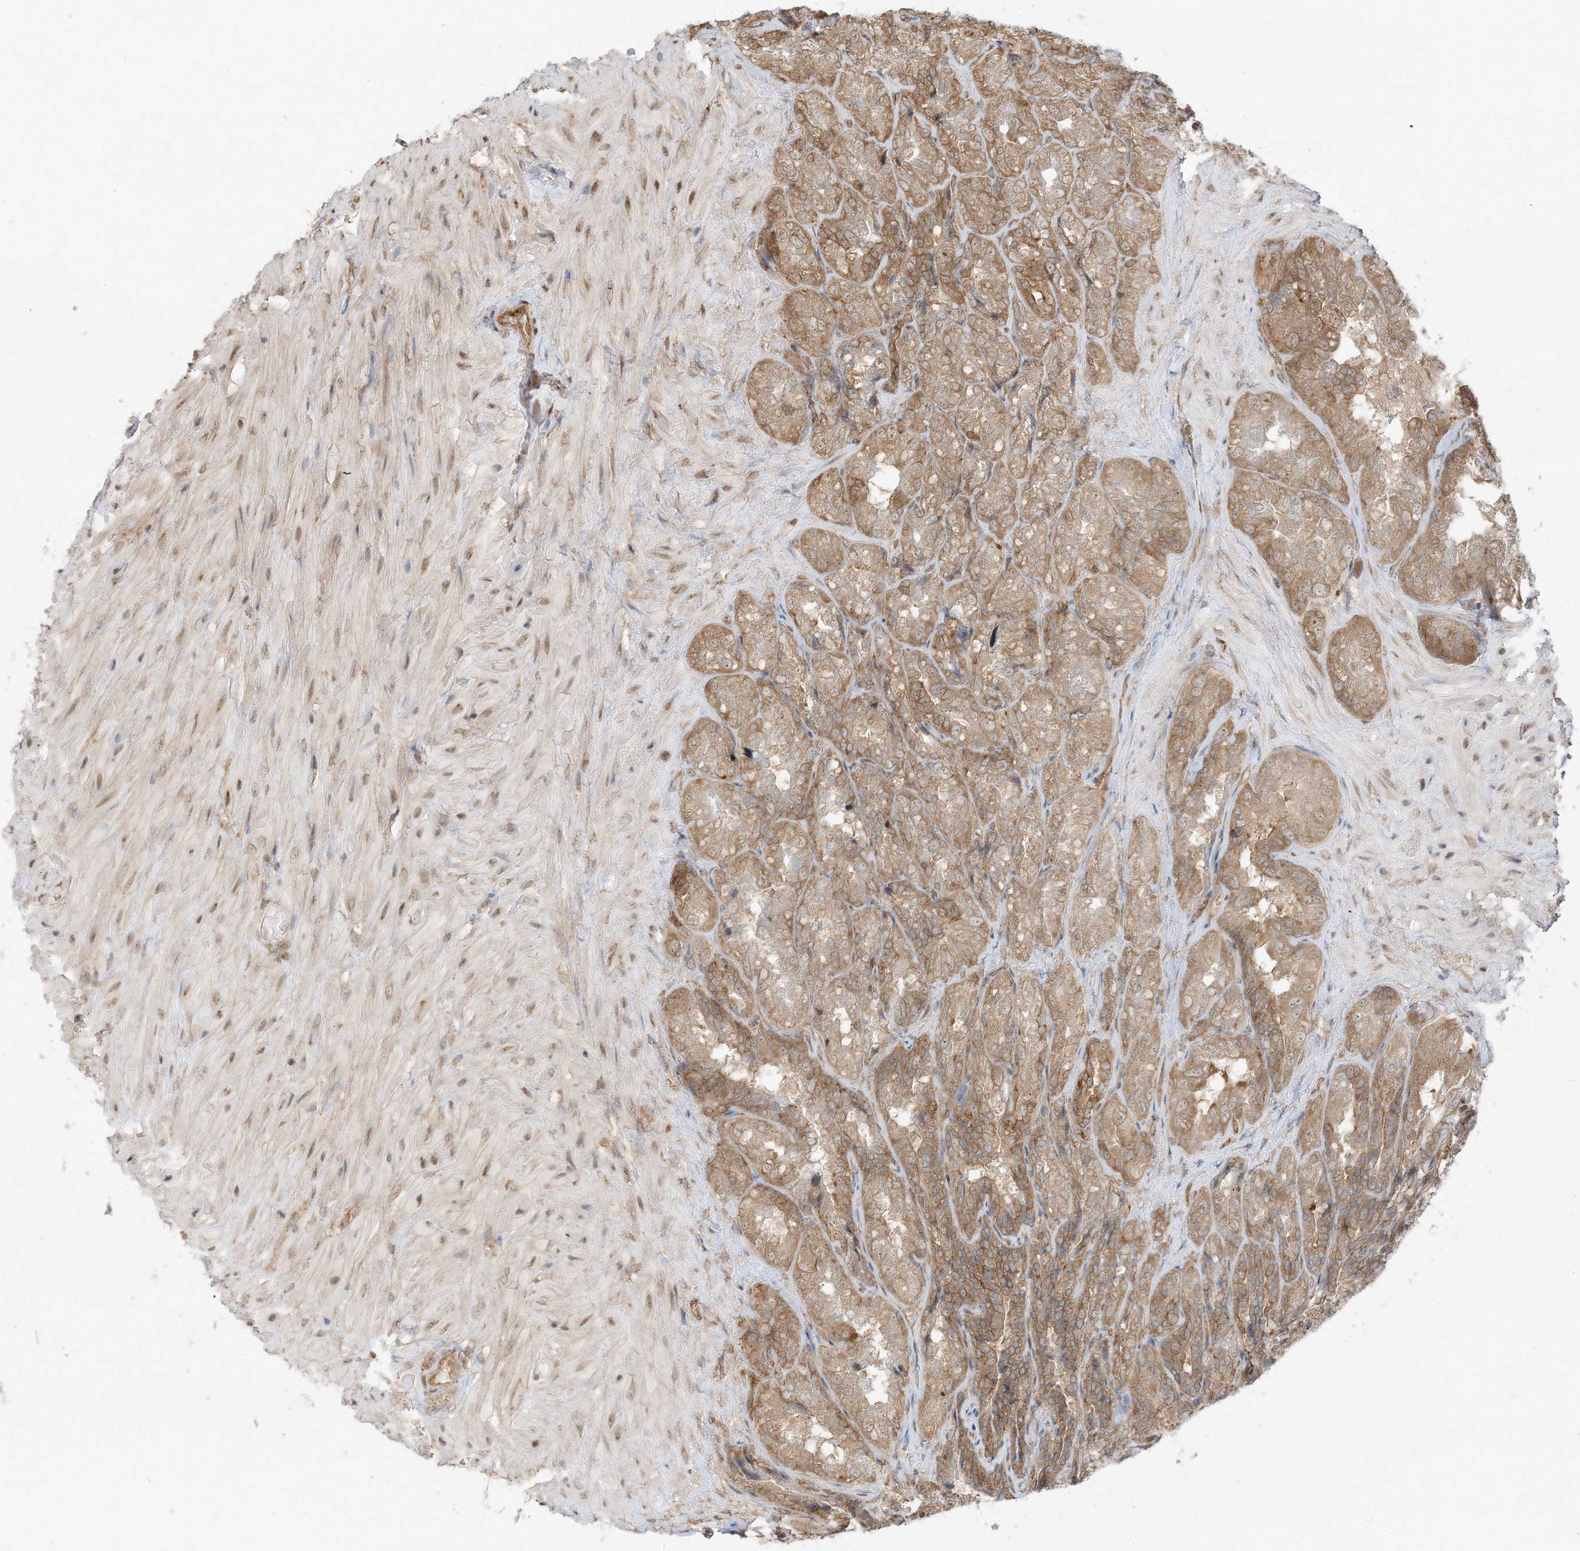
{"staining": {"intensity": "moderate", "quantity": ">75%", "location": "cytoplasmic/membranous"}, "tissue": "seminal vesicle", "cell_type": "Glandular cells", "image_type": "normal", "snomed": [{"axis": "morphology", "description": "Normal tissue, NOS"}, {"axis": "topography", "description": "Seminal veicle"}, {"axis": "topography", "description": "Peripheral nerve tissue"}], "caption": "Immunohistochemistry (IHC) of normal human seminal vesicle reveals medium levels of moderate cytoplasmic/membranous positivity in about >75% of glandular cells.", "gene": "UBAP2L", "patient": {"sex": "male", "age": 63}}